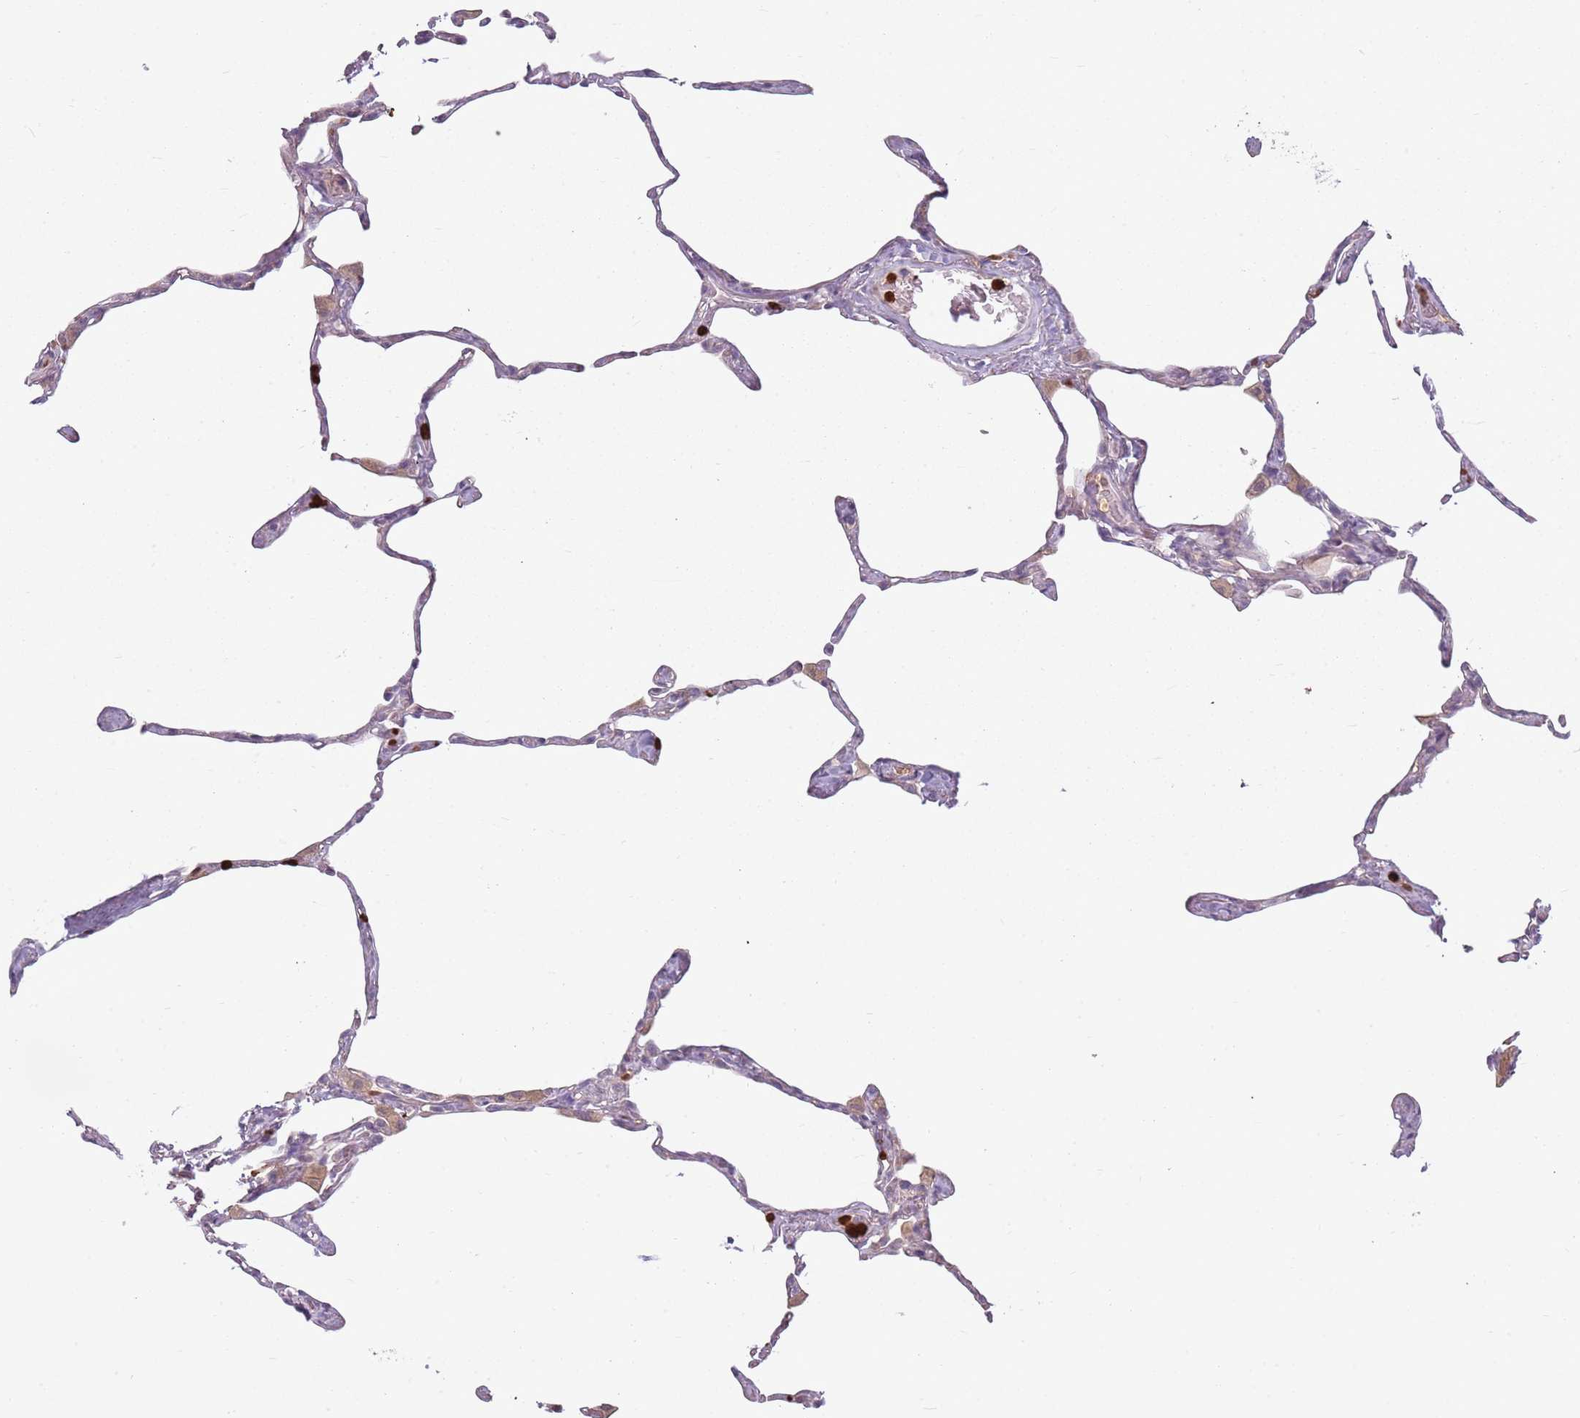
{"staining": {"intensity": "weak", "quantity": "<25%", "location": "cytoplasmic/membranous"}, "tissue": "lung", "cell_type": "Alveolar cells", "image_type": "normal", "snomed": [{"axis": "morphology", "description": "Normal tissue, NOS"}, {"axis": "topography", "description": "Lung"}], "caption": "The immunohistochemistry (IHC) micrograph has no significant positivity in alveolar cells of lung. The staining is performed using DAB brown chromogen with nuclei counter-stained in using hematoxylin.", "gene": "SPAG4", "patient": {"sex": "male", "age": 65}}